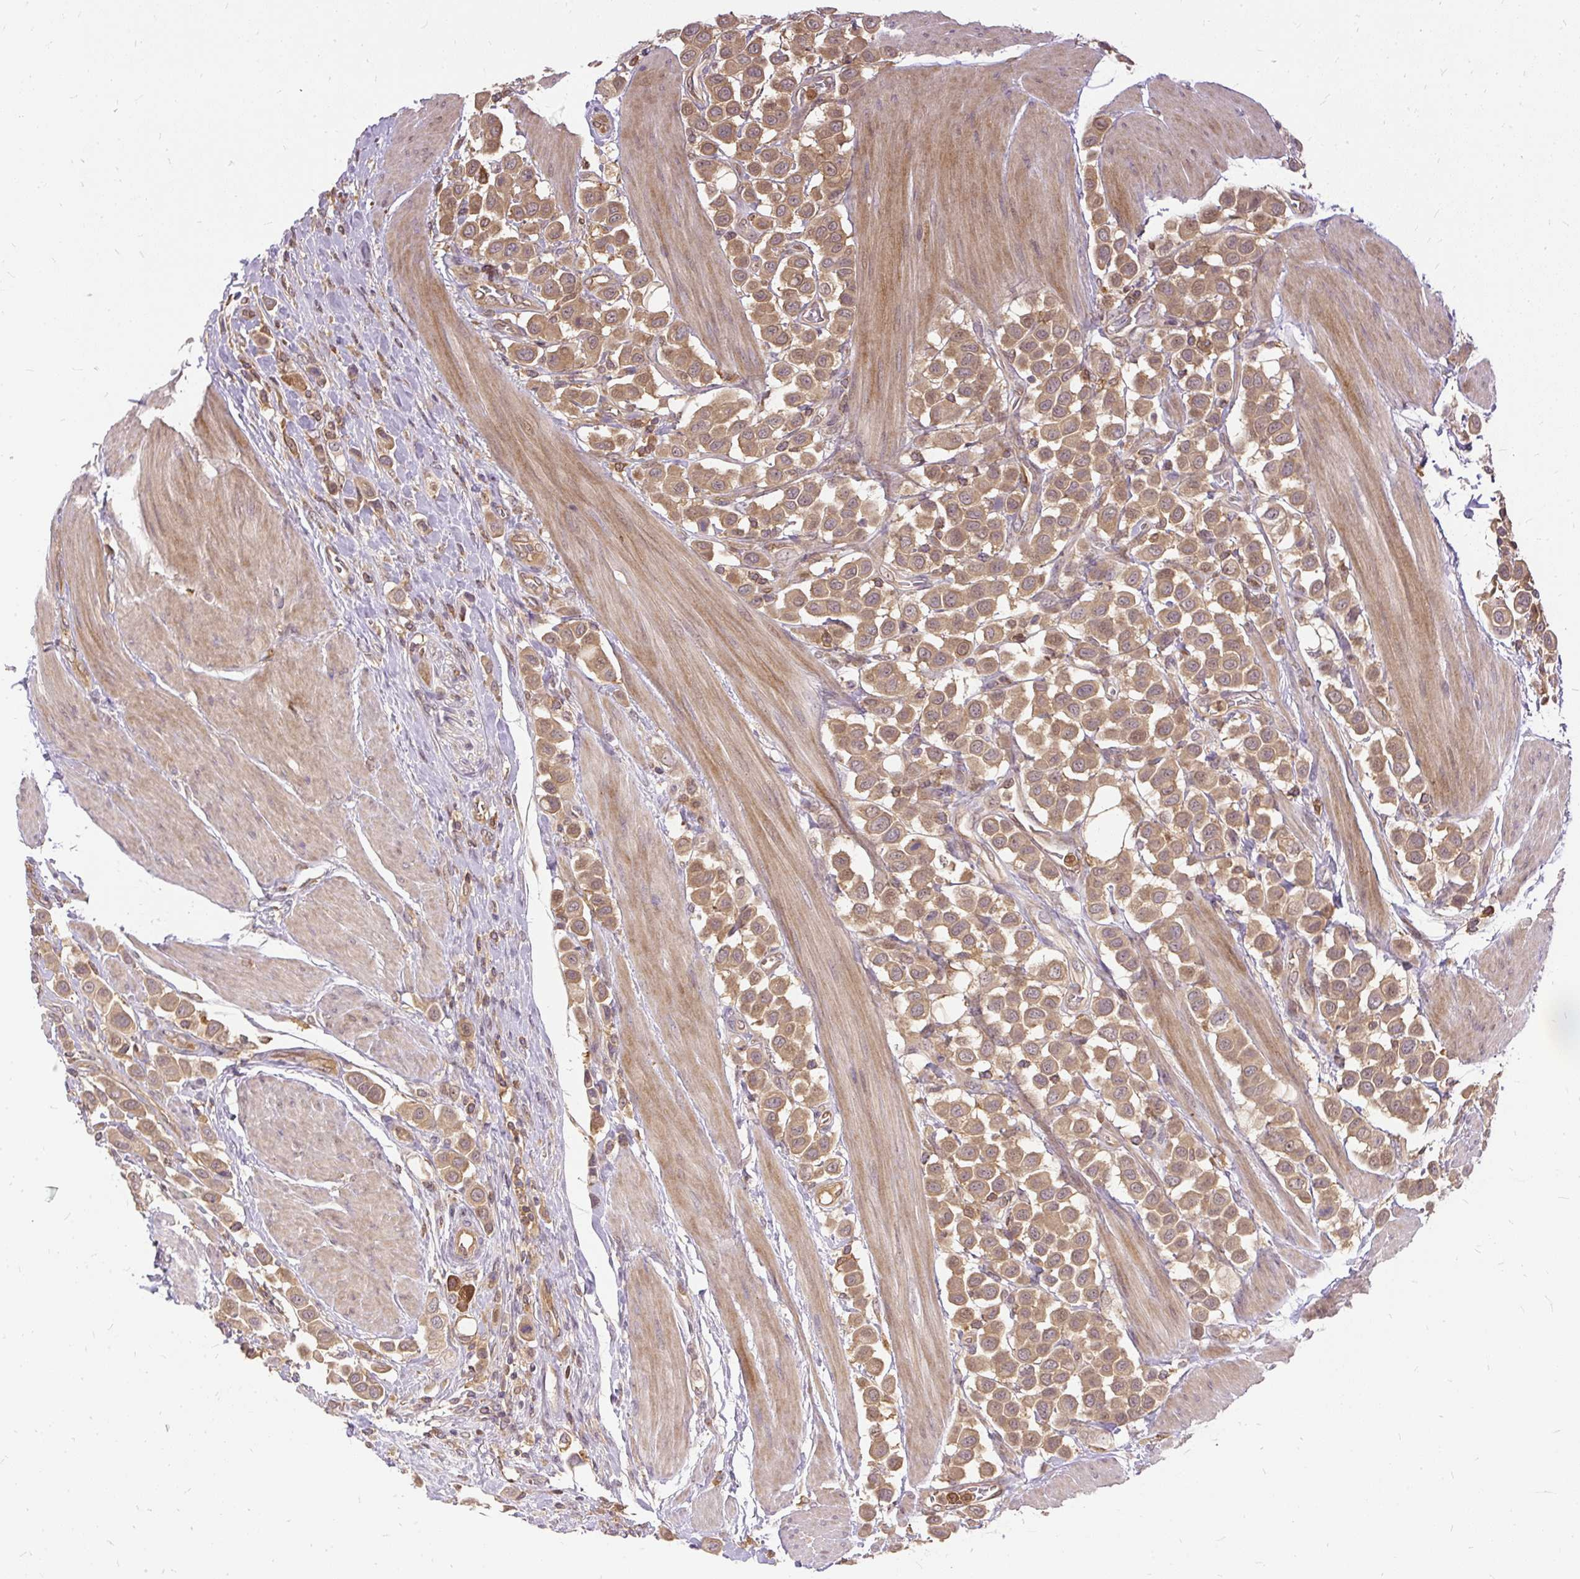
{"staining": {"intensity": "moderate", "quantity": ">75%", "location": "cytoplasmic/membranous"}, "tissue": "urothelial cancer", "cell_type": "Tumor cells", "image_type": "cancer", "snomed": [{"axis": "morphology", "description": "Urothelial carcinoma, High grade"}, {"axis": "topography", "description": "Urinary bladder"}], "caption": "About >75% of tumor cells in urothelial carcinoma (high-grade) exhibit moderate cytoplasmic/membranous protein expression as visualized by brown immunohistochemical staining.", "gene": "AP5S1", "patient": {"sex": "male", "age": 50}}